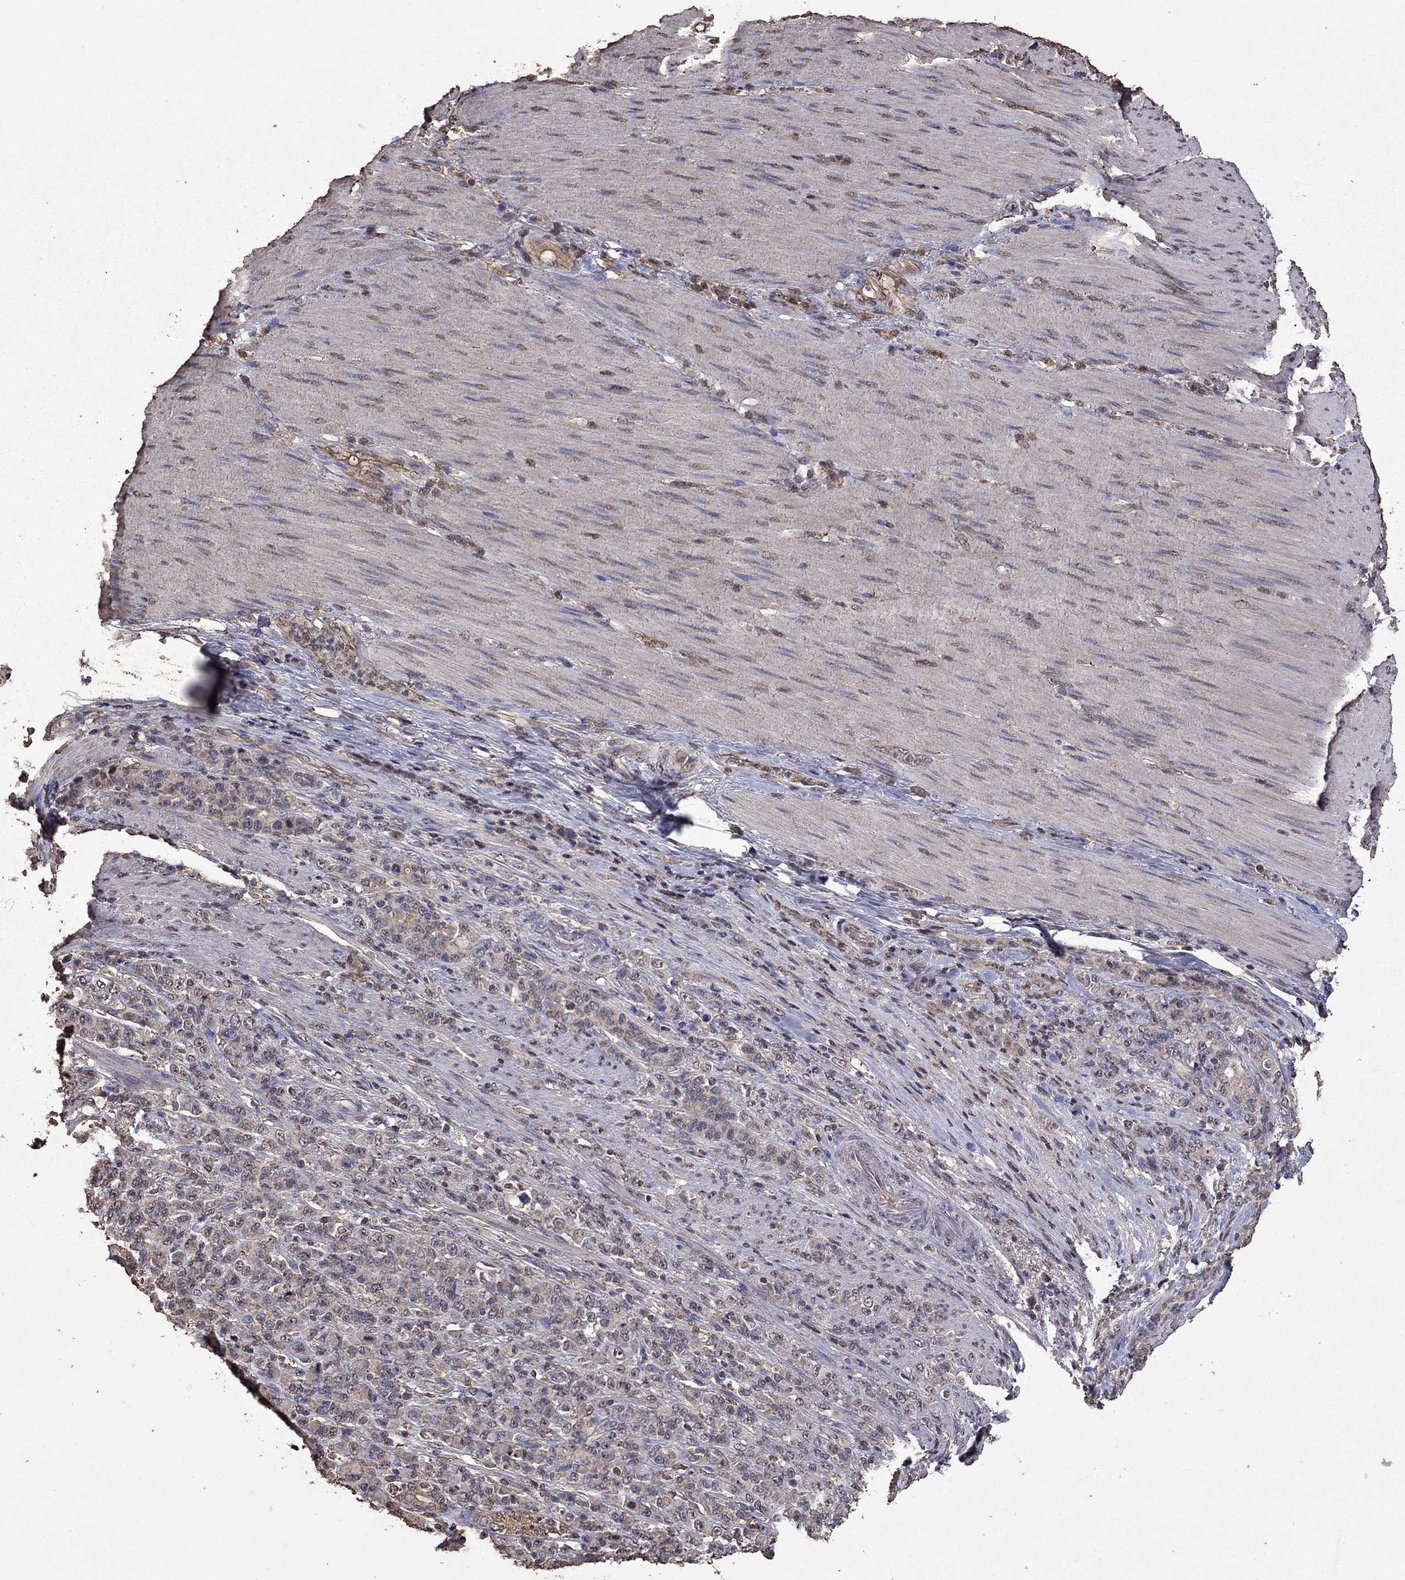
{"staining": {"intensity": "negative", "quantity": "none", "location": "none"}, "tissue": "stomach cancer", "cell_type": "Tumor cells", "image_type": "cancer", "snomed": [{"axis": "morphology", "description": "Normal tissue, NOS"}, {"axis": "morphology", "description": "Adenocarcinoma, NOS"}, {"axis": "topography", "description": "Stomach"}], "caption": "A photomicrograph of human adenocarcinoma (stomach) is negative for staining in tumor cells. (Immunohistochemistry (ihc), brightfield microscopy, high magnification).", "gene": "SERPINA5", "patient": {"sex": "female", "age": 79}}